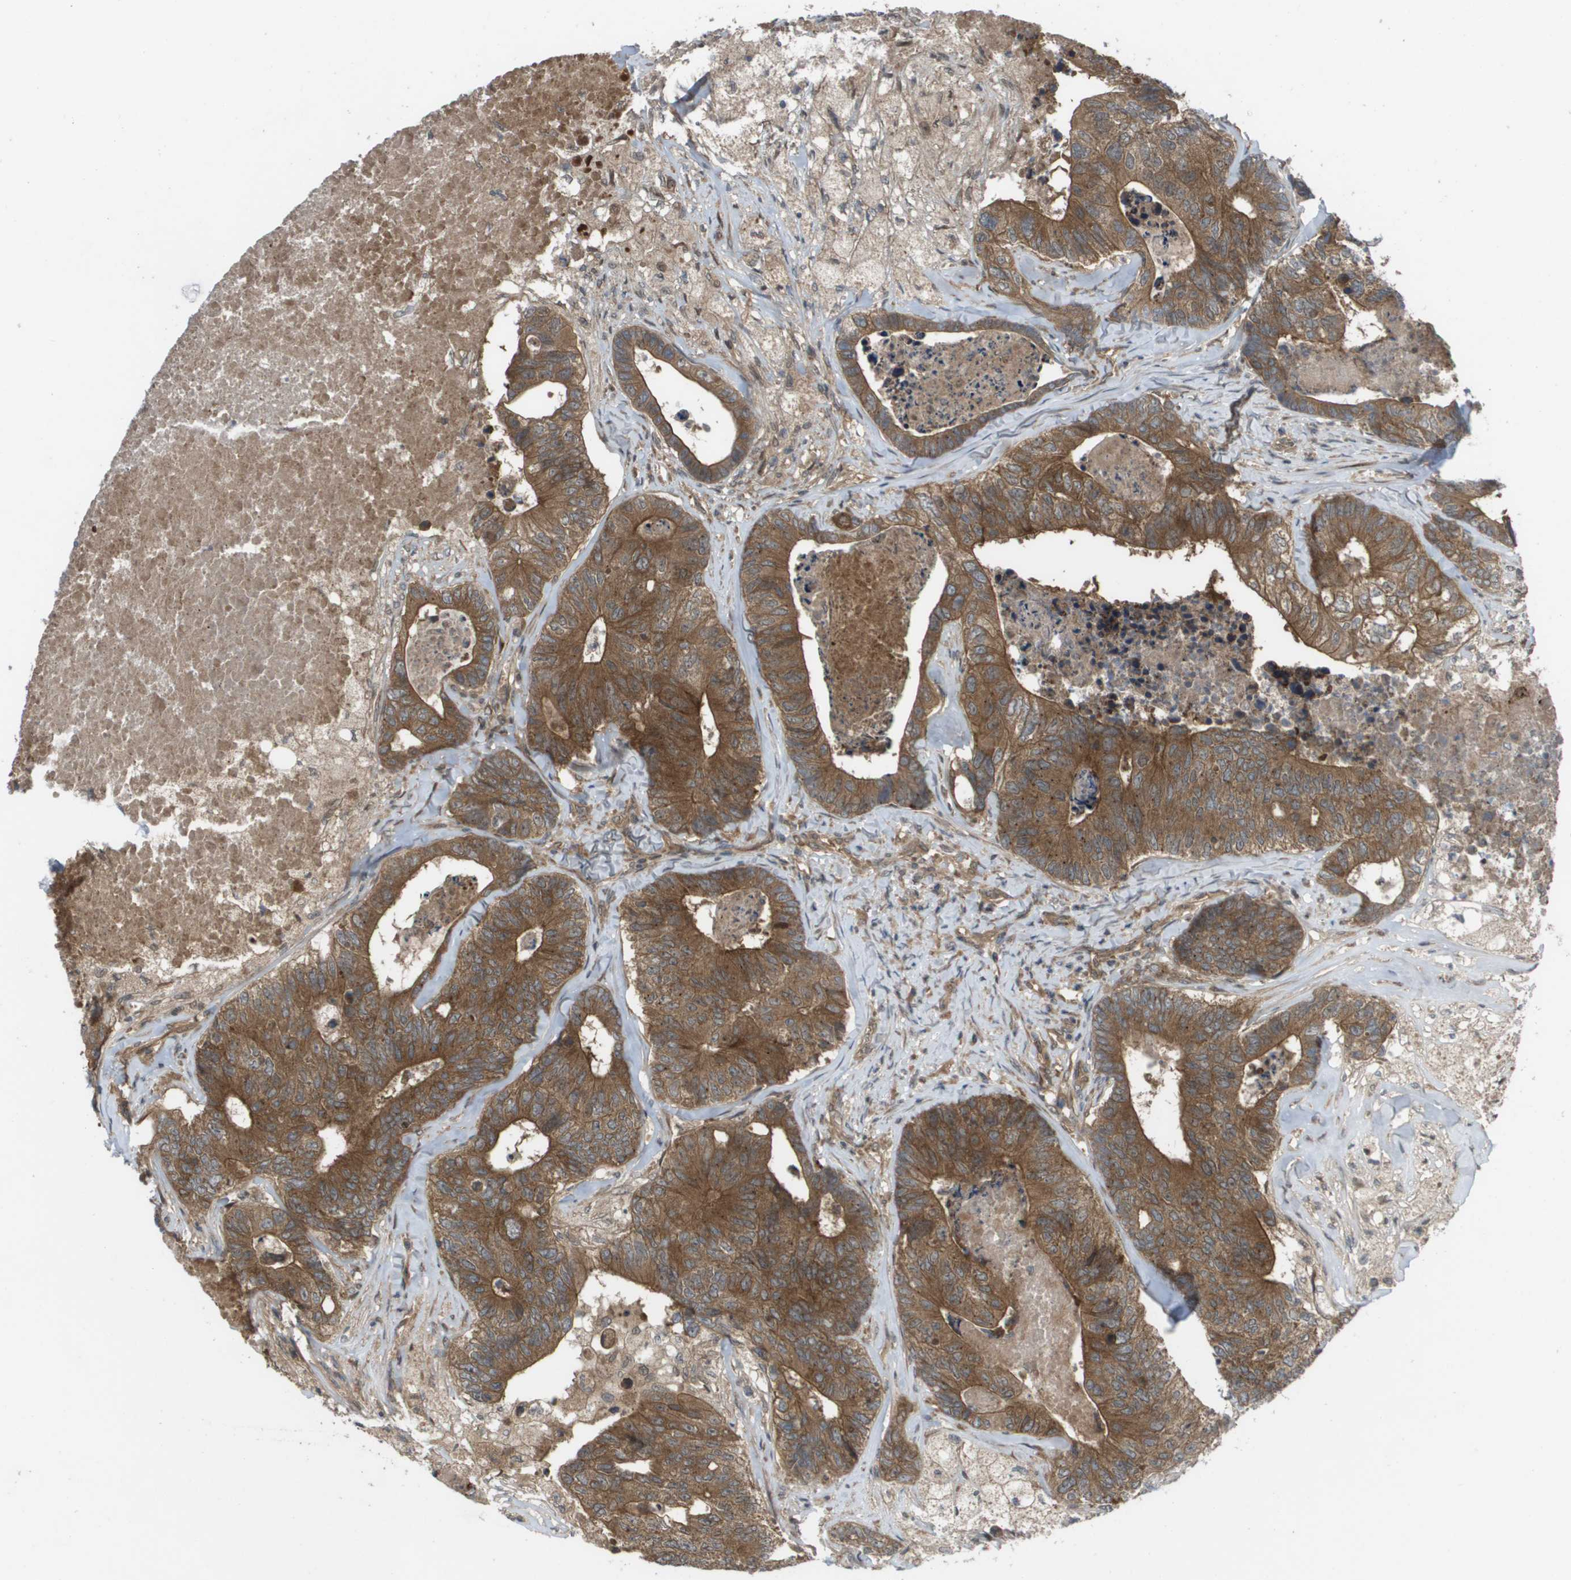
{"staining": {"intensity": "moderate", "quantity": ">75%", "location": "cytoplasmic/membranous"}, "tissue": "colorectal cancer", "cell_type": "Tumor cells", "image_type": "cancer", "snomed": [{"axis": "morphology", "description": "Adenocarcinoma, NOS"}, {"axis": "topography", "description": "Colon"}], "caption": "IHC staining of colorectal adenocarcinoma, which demonstrates medium levels of moderate cytoplasmic/membranous expression in approximately >75% of tumor cells indicating moderate cytoplasmic/membranous protein expression. The staining was performed using DAB (brown) for protein detection and nuclei were counterstained in hematoxylin (blue).", "gene": "CTPS2", "patient": {"sex": "female", "age": 67}}